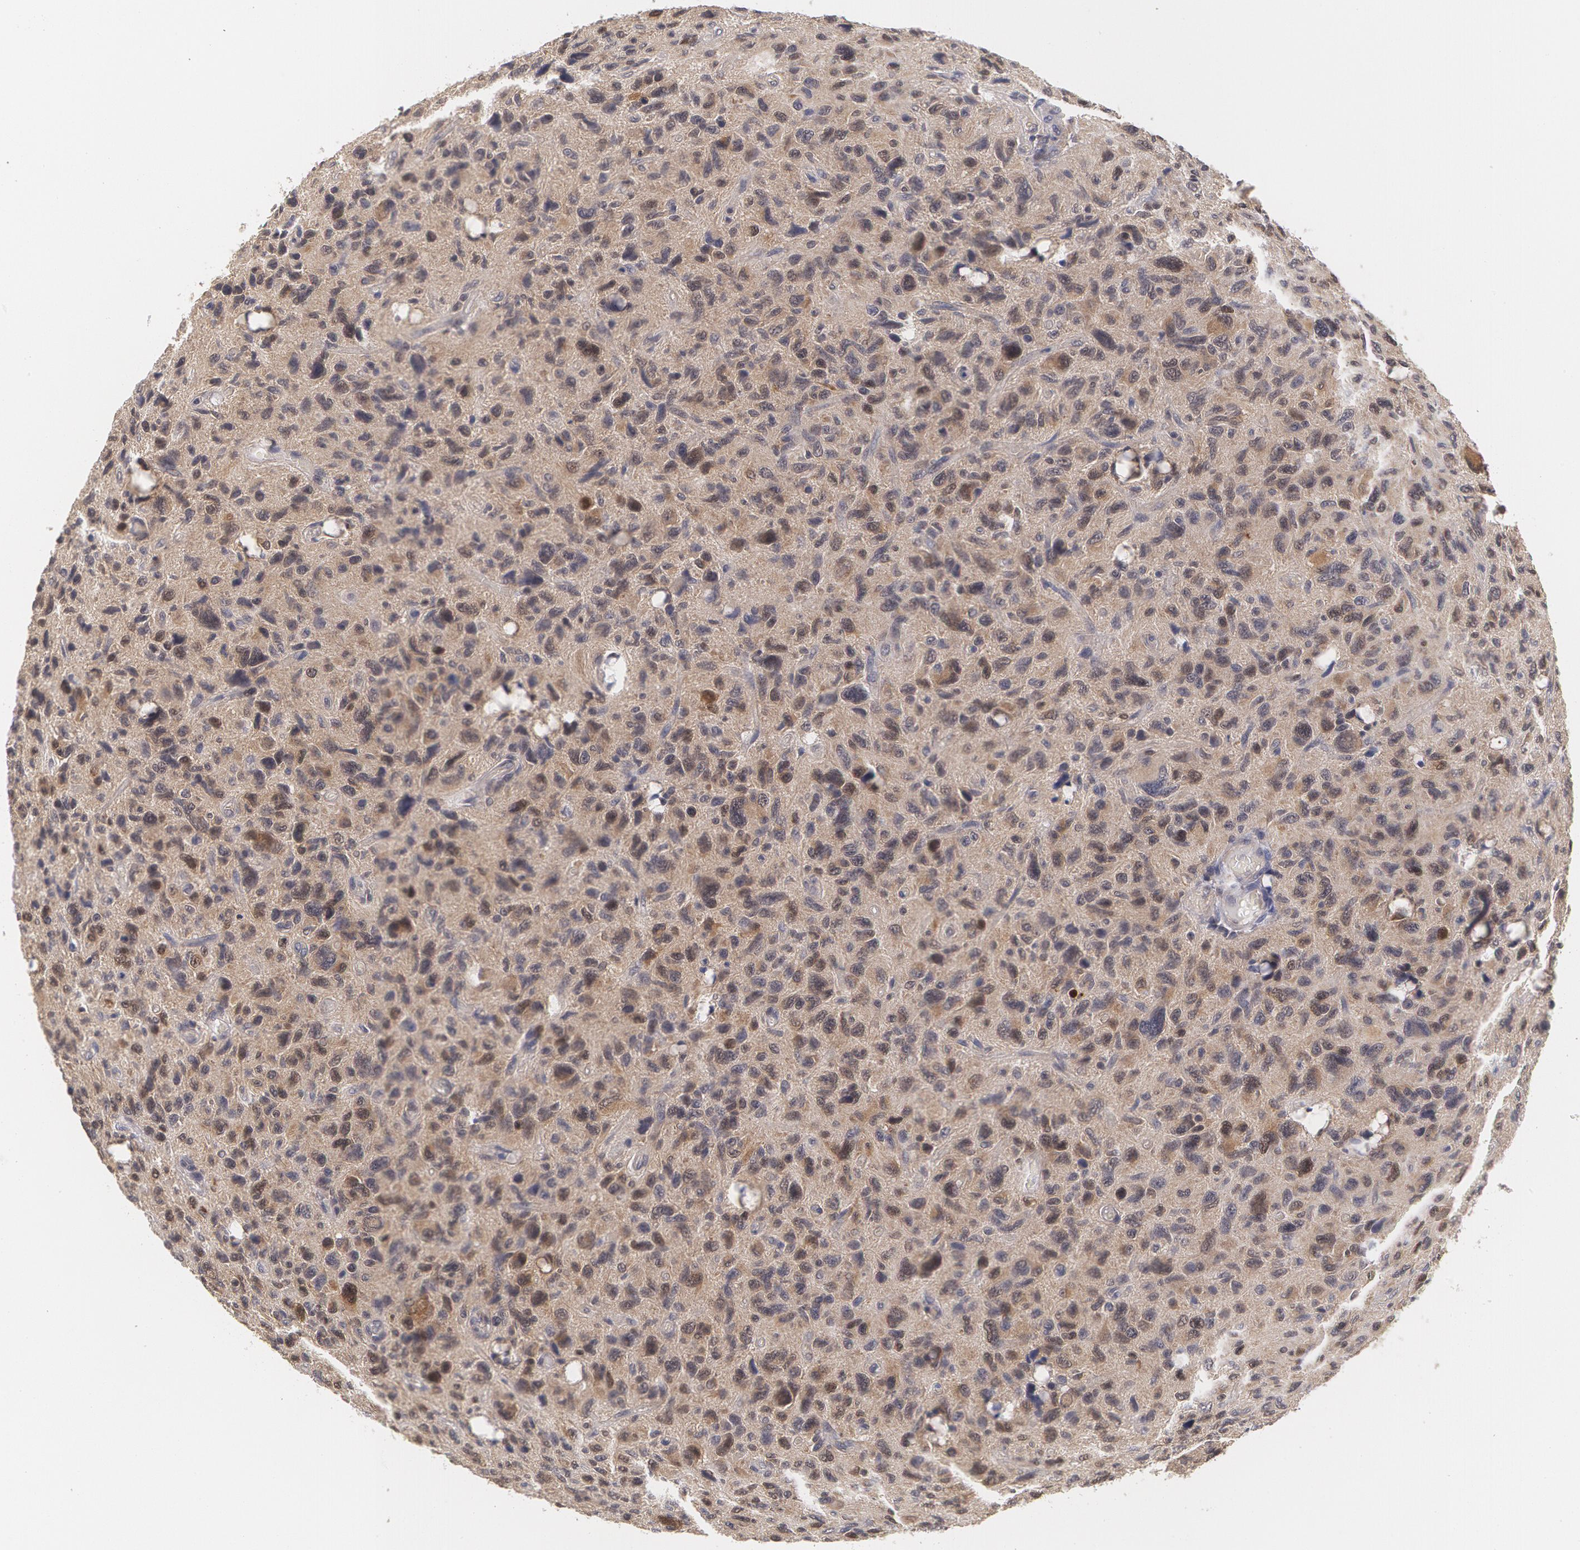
{"staining": {"intensity": "negative", "quantity": "none", "location": "none"}, "tissue": "glioma", "cell_type": "Tumor cells", "image_type": "cancer", "snomed": [{"axis": "morphology", "description": "Glioma, malignant, High grade"}, {"axis": "topography", "description": "Brain"}], "caption": "The micrograph shows no staining of tumor cells in high-grade glioma (malignant).", "gene": "TXNRD1", "patient": {"sex": "female", "age": 60}}